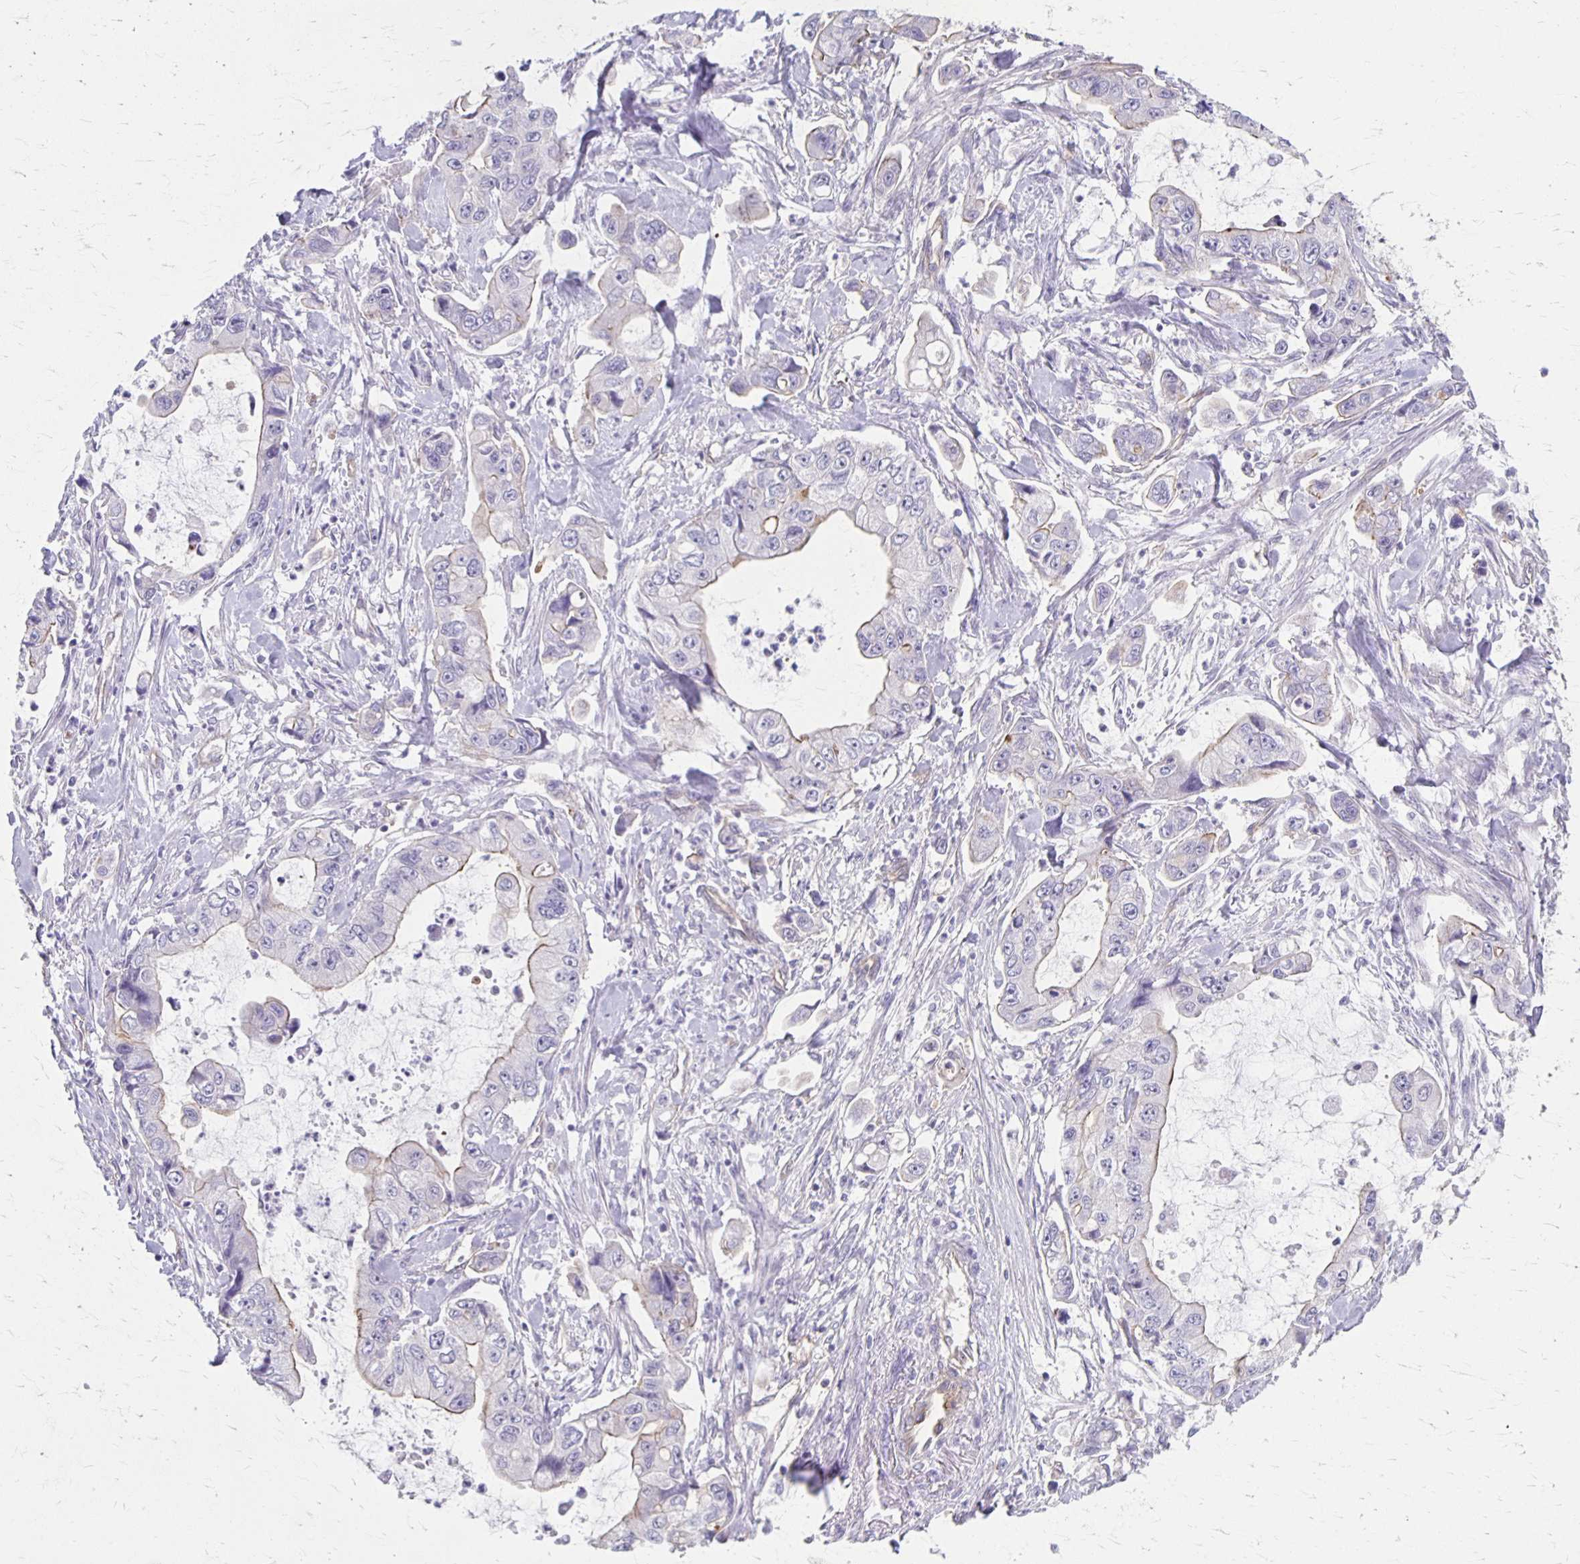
{"staining": {"intensity": "moderate", "quantity": "<25%", "location": "cytoplasmic/membranous"}, "tissue": "stomach cancer", "cell_type": "Tumor cells", "image_type": "cancer", "snomed": [{"axis": "morphology", "description": "Adenocarcinoma, NOS"}, {"axis": "topography", "description": "Pancreas"}, {"axis": "topography", "description": "Stomach, upper"}, {"axis": "topography", "description": "Stomach"}], "caption": "Immunohistochemical staining of stomach cancer (adenocarcinoma) displays low levels of moderate cytoplasmic/membranous positivity in about <25% of tumor cells. (Brightfield microscopy of DAB IHC at high magnification).", "gene": "PPP1R3E", "patient": {"sex": "male", "age": 77}}